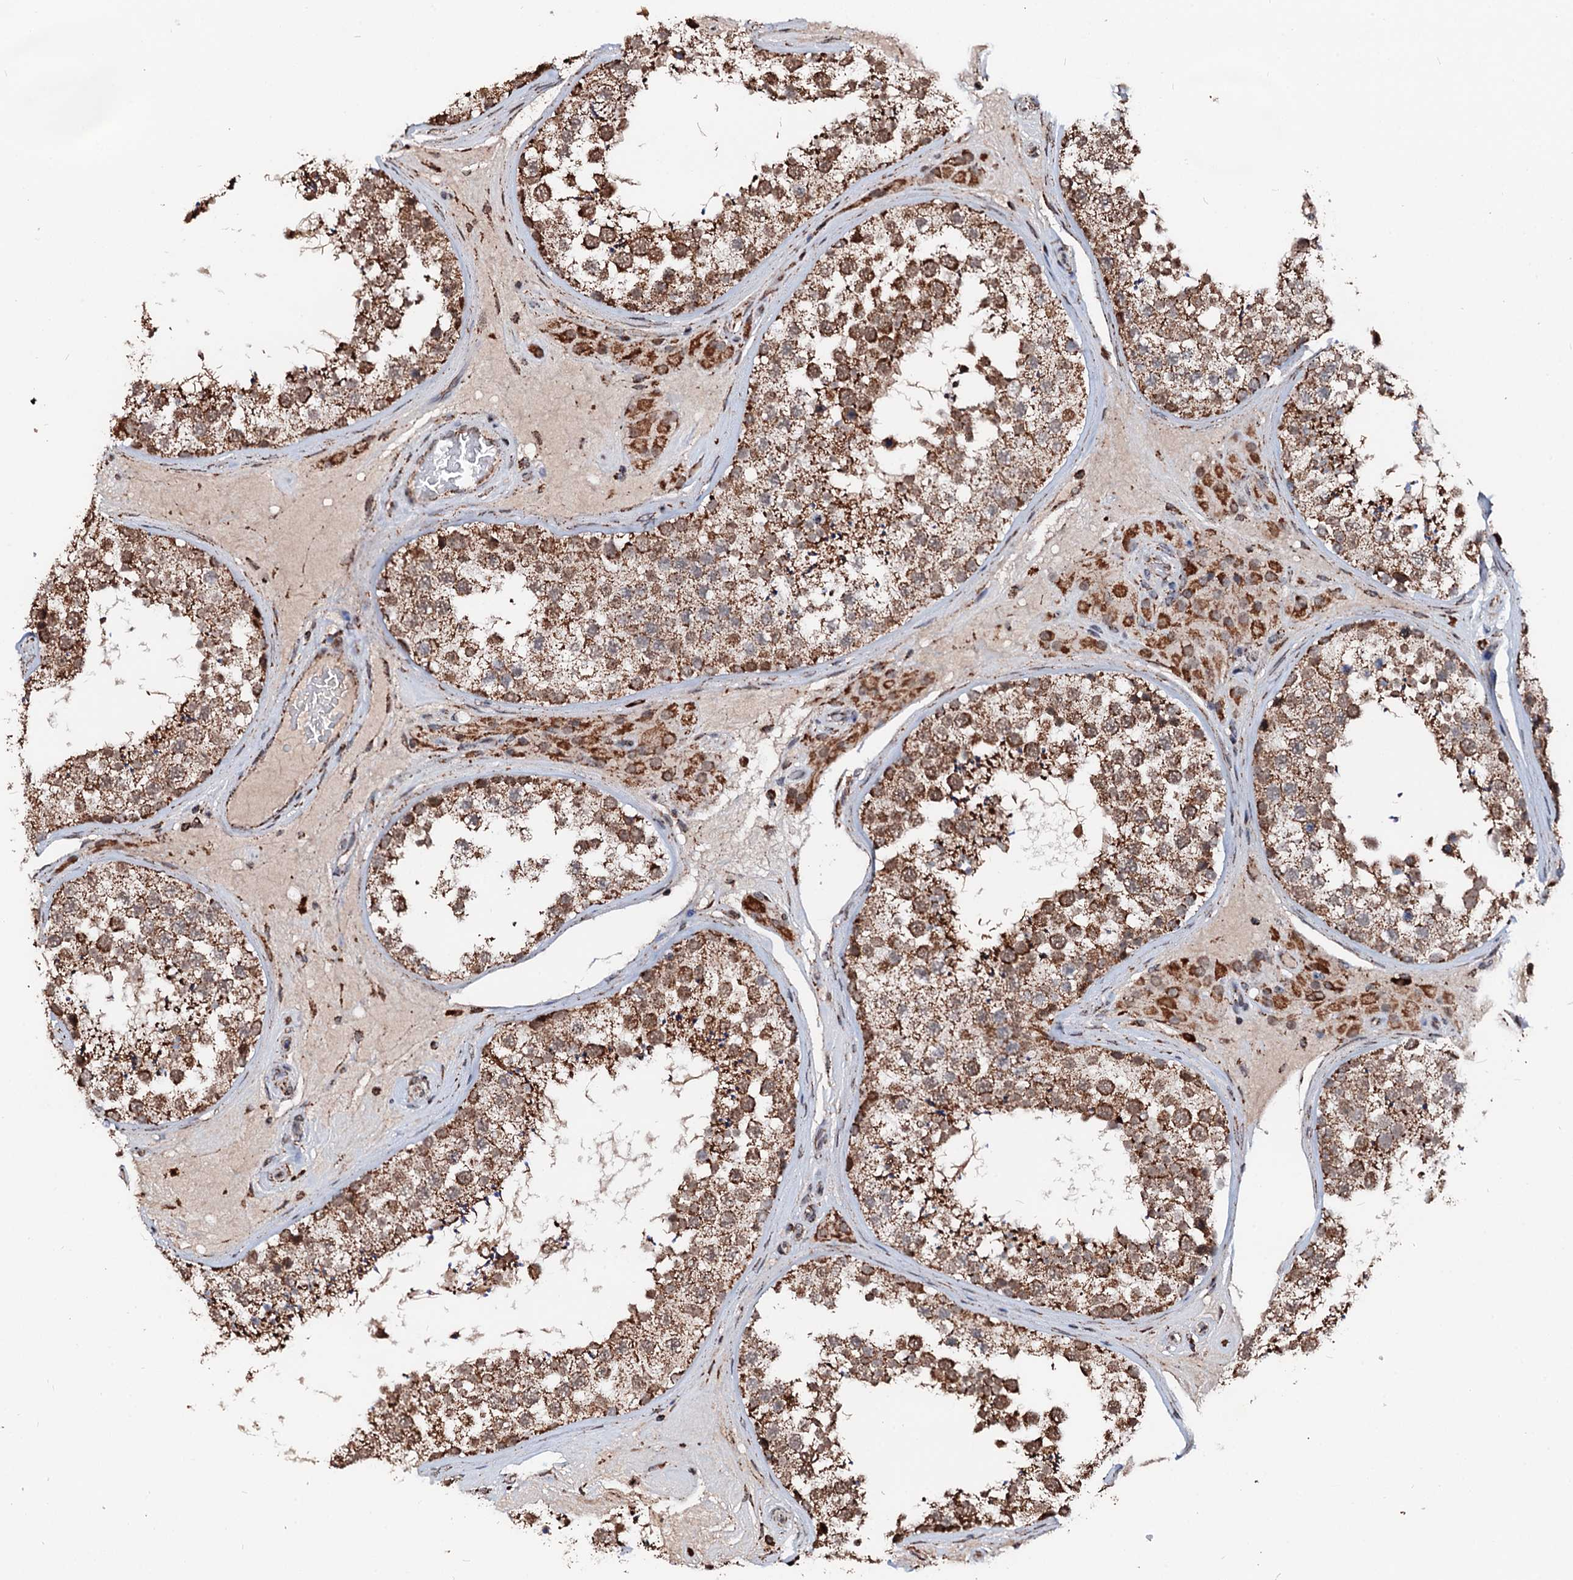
{"staining": {"intensity": "strong", "quantity": ">75%", "location": "cytoplasmic/membranous"}, "tissue": "testis", "cell_type": "Cells in seminiferous ducts", "image_type": "normal", "snomed": [{"axis": "morphology", "description": "Normal tissue, NOS"}, {"axis": "topography", "description": "Testis"}], "caption": "An immunohistochemistry histopathology image of benign tissue is shown. Protein staining in brown highlights strong cytoplasmic/membranous positivity in testis within cells in seminiferous ducts.", "gene": "SECISBP2L", "patient": {"sex": "male", "age": 46}}